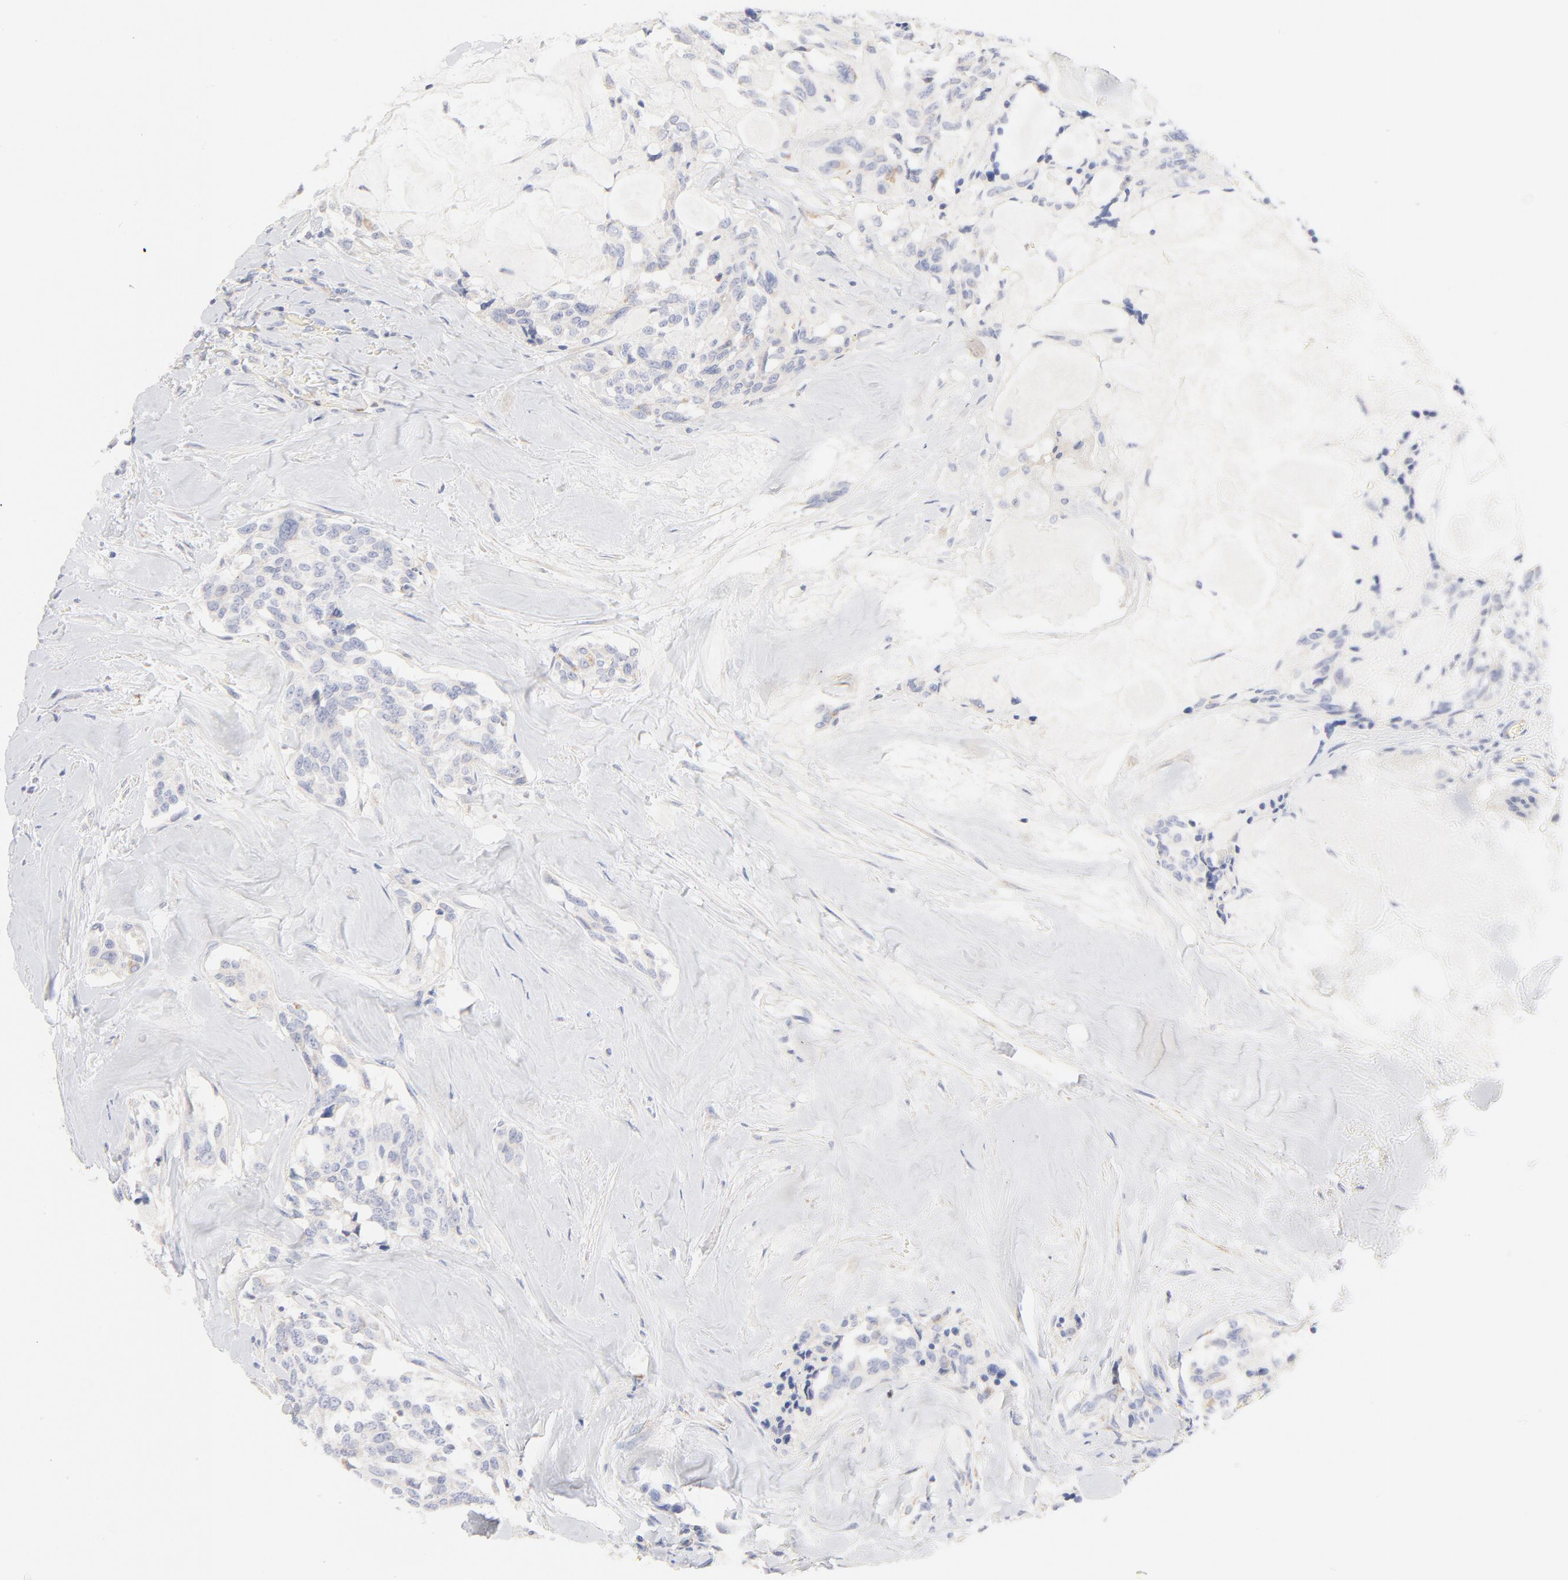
{"staining": {"intensity": "weak", "quantity": ">75%", "location": "cytoplasmic/membranous"}, "tissue": "thyroid cancer", "cell_type": "Tumor cells", "image_type": "cancer", "snomed": [{"axis": "morphology", "description": "Carcinoma, NOS"}, {"axis": "morphology", "description": "Carcinoid, malignant, NOS"}, {"axis": "topography", "description": "Thyroid gland"}], "caption": "An IHC histopathology image of tumor tissue is shown. Protein staining in brown shows weak cytoplasmic/membranous positivity in malignant carcinoid (thyroid) within tumor cells.", "gene": "MTERF2", "patient": {"sex": "male", "age": 33}}